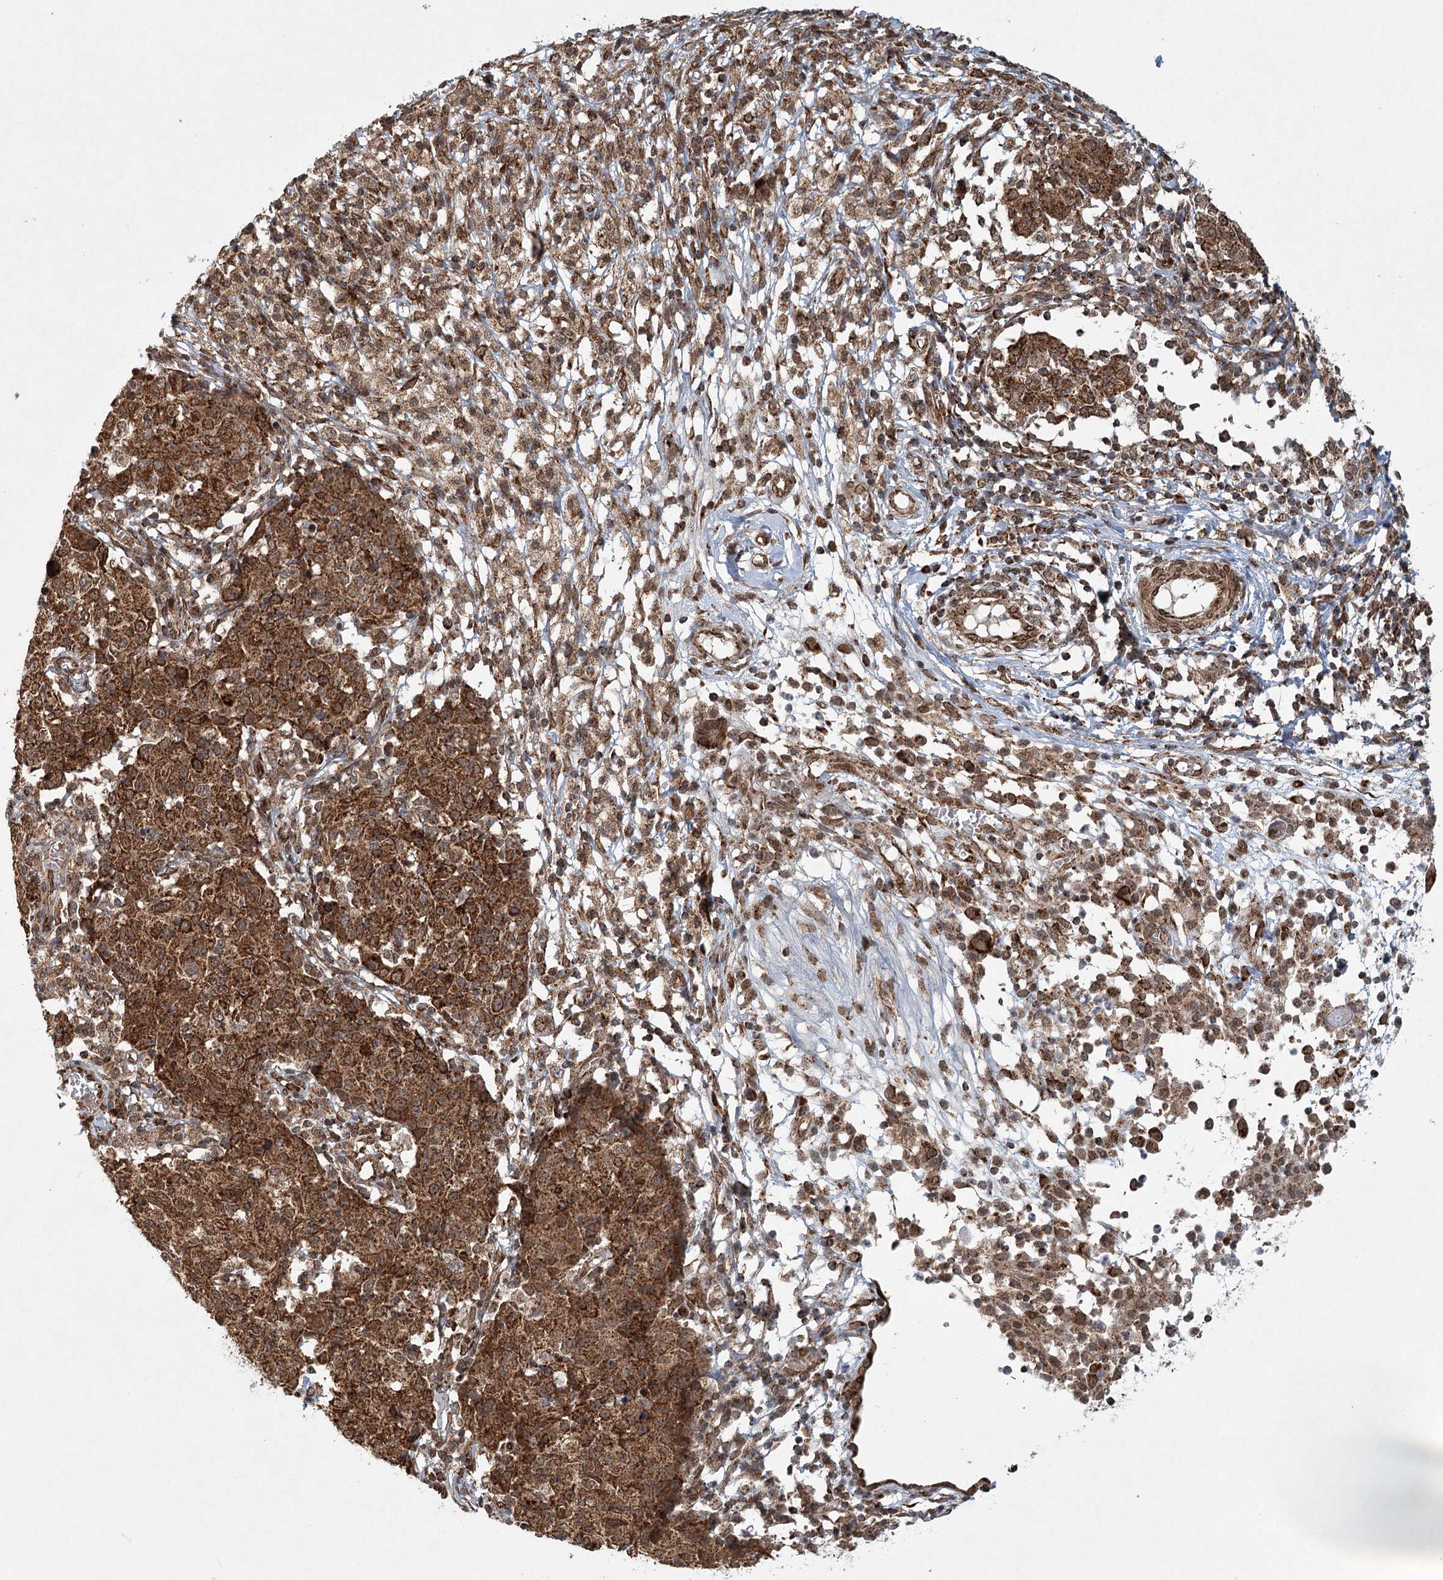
{"staining": {"intensity": "strong", "quantity": ">75%", "location": "cytoplasmic/membranous"}, "tissue": "ovarian cancer", "cell_type": "Tumor cells", "image_type": "cancer", "snomed": [{"axis": "morphology", "description": "Carcinoma, endometroid"}, {"axis": "topography", "description": "Ovary"}], "caption": "A photomicrograph of human endometroid carcinoma (ovarian) stained for a protein shows strong cytoplasmic/membranous brown staining in tumor cells.", "gene": "BCKDHA", "patient": {"sex": "female", "age": 42}}